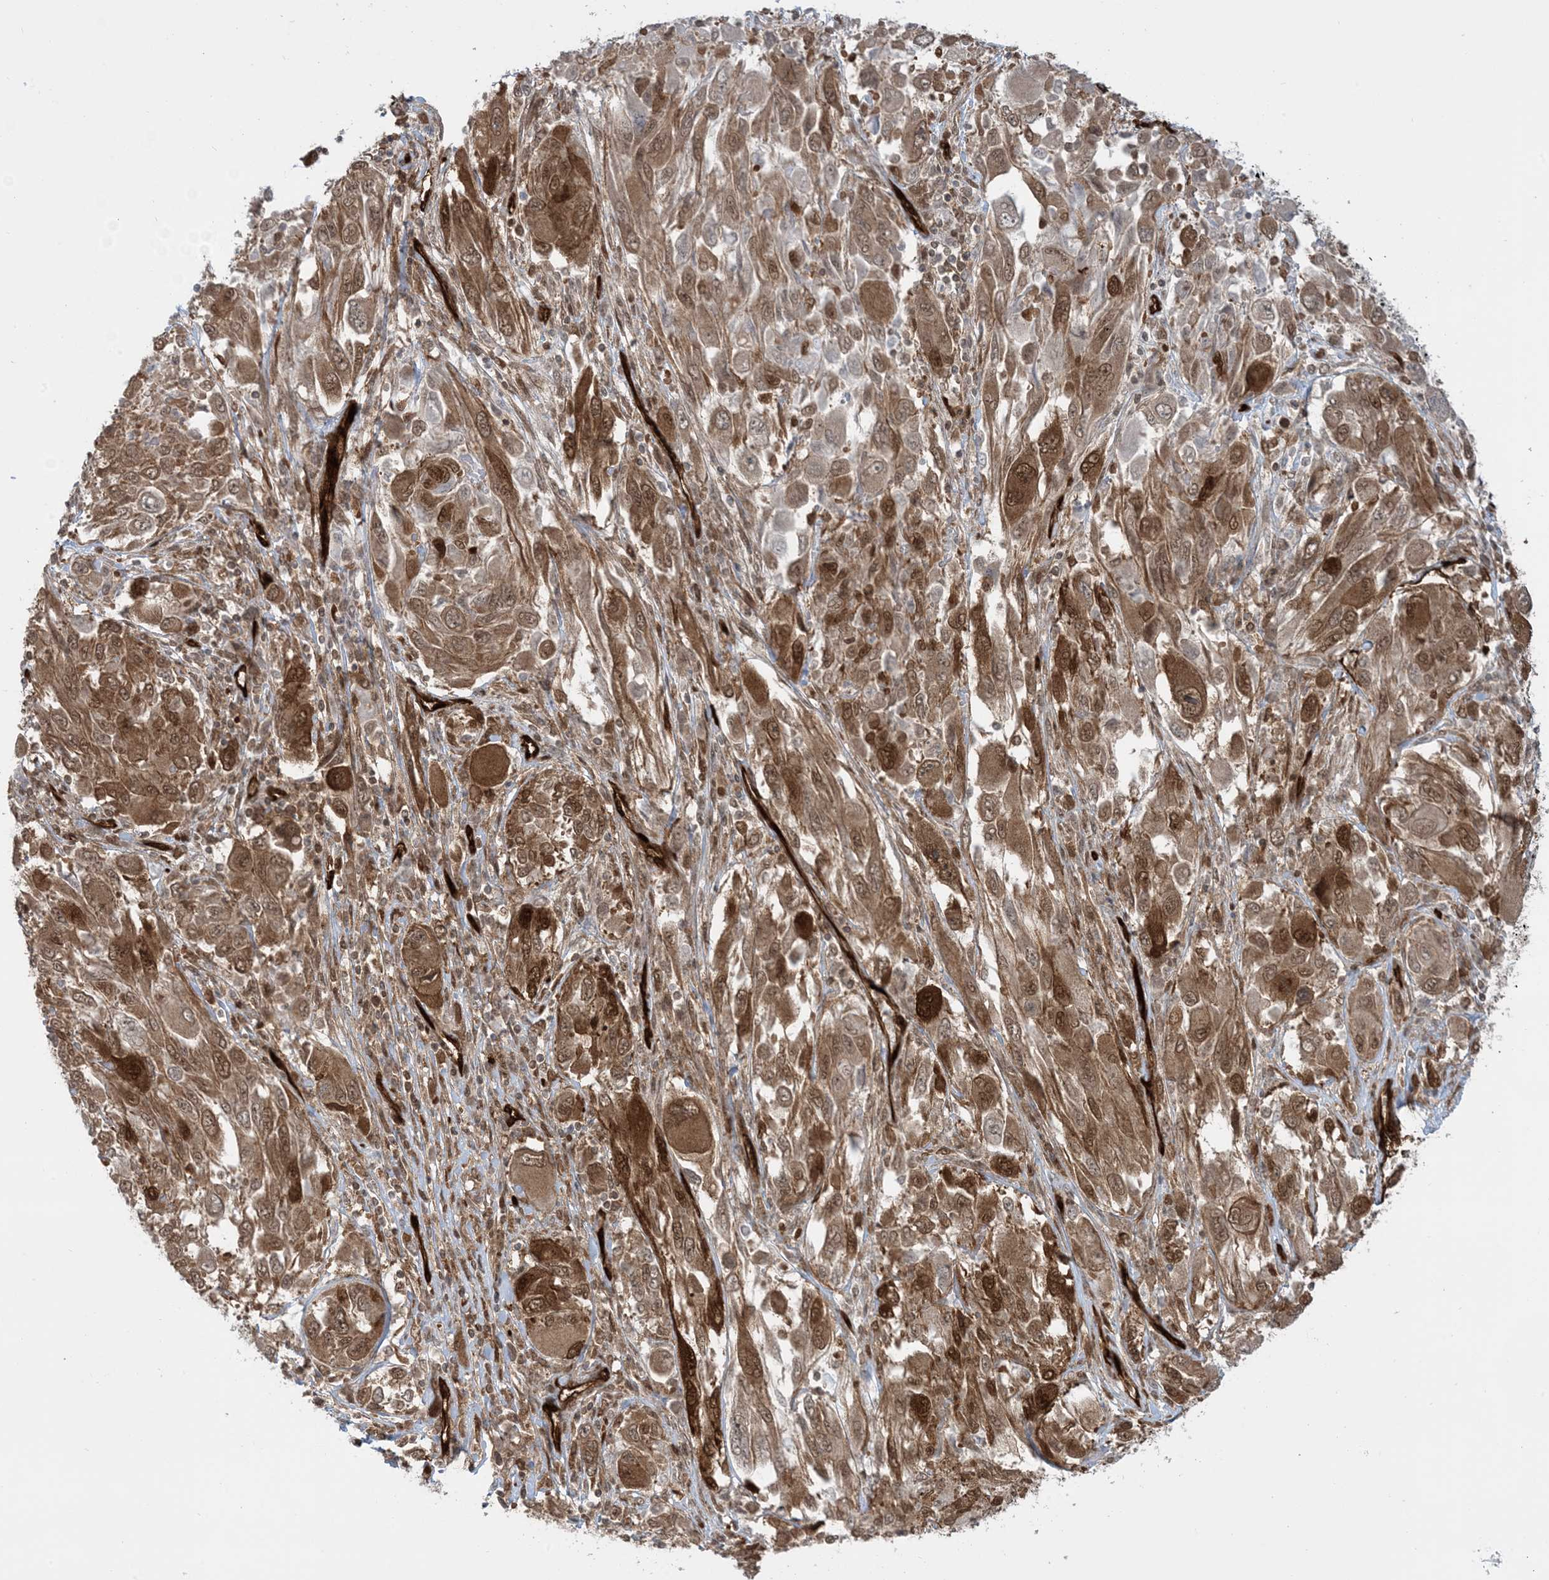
{"staining": {"intensity": "strong", "quantity": "25%-75%", "location": "cytoplasmic/membranous,nuclear"}, "tissue": "melanoma", "cell_type": "Tumor cells", "image_type": "cancer", "snomed": [{"axis": "morphology", "description": "Malignant melanoma, NOS"}, {"axis": "topography", "description": "Skin"}], "caption": "A brown stain shows strong cytoplasmic/membranous and nuclear staining of a protein in human malignant melanoma tumor cells.", "gene": "PPM1F", "patient": {"sex": "female", "age": 91}}